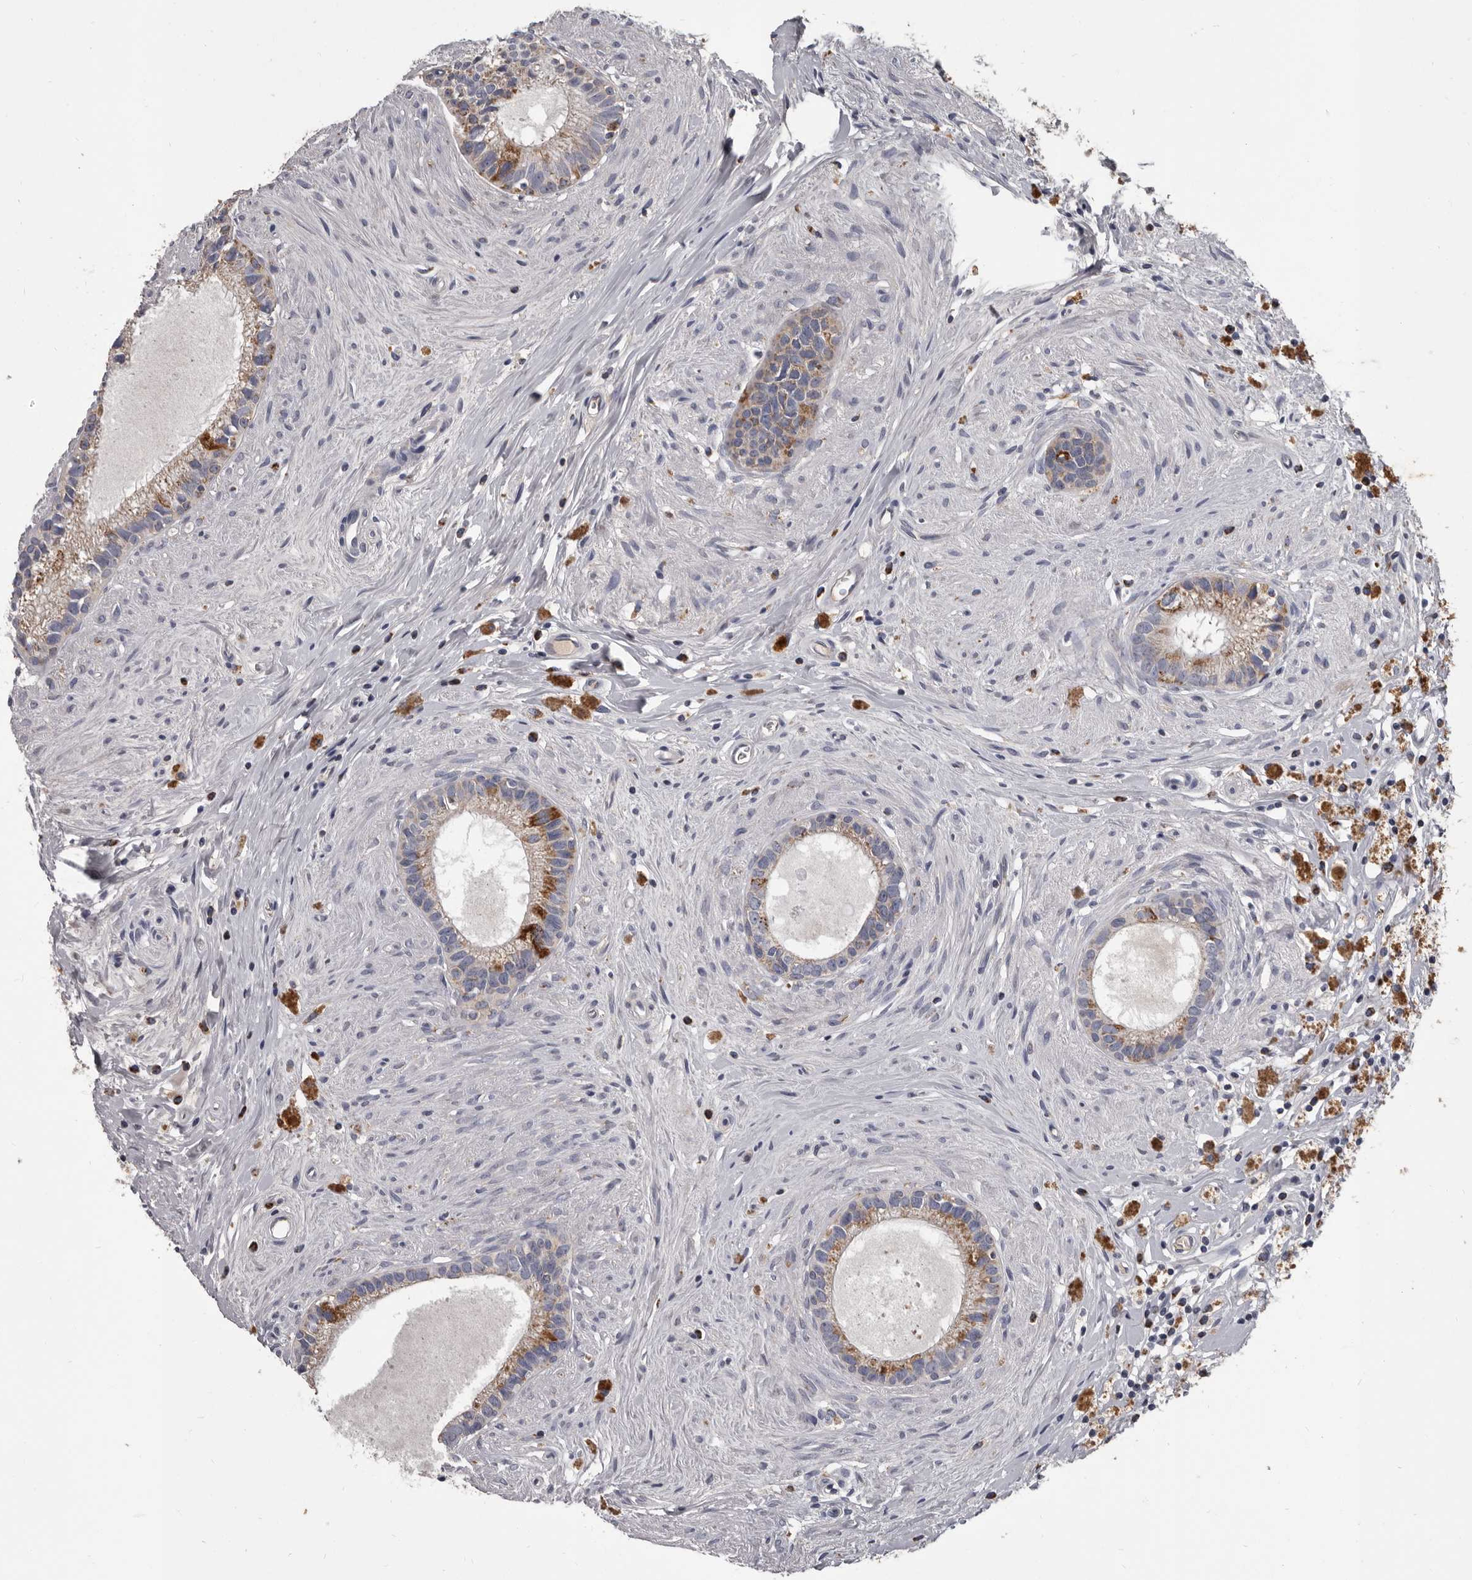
{"staining": {"intensity": "moderate", "quantity": "<25%", "location": "cytoplasmic/membranous"}, "tissue": "epididymis", "cell_type": "Glandular cells", "image_type": "normal", "snomed": [{"axis": "morphology", "description": "Normal tissue, NOS"}, {"axis": "topography", "description": "Epididymis"}], "caption": "Protein expression analysis of unremarkable human epididymis reveals moderate cytoplasmic/membranous staining in approximately <25% of glandular cells.", "gene": "ALDH5A1", "patient": {"sex": "male", "age": 80}}